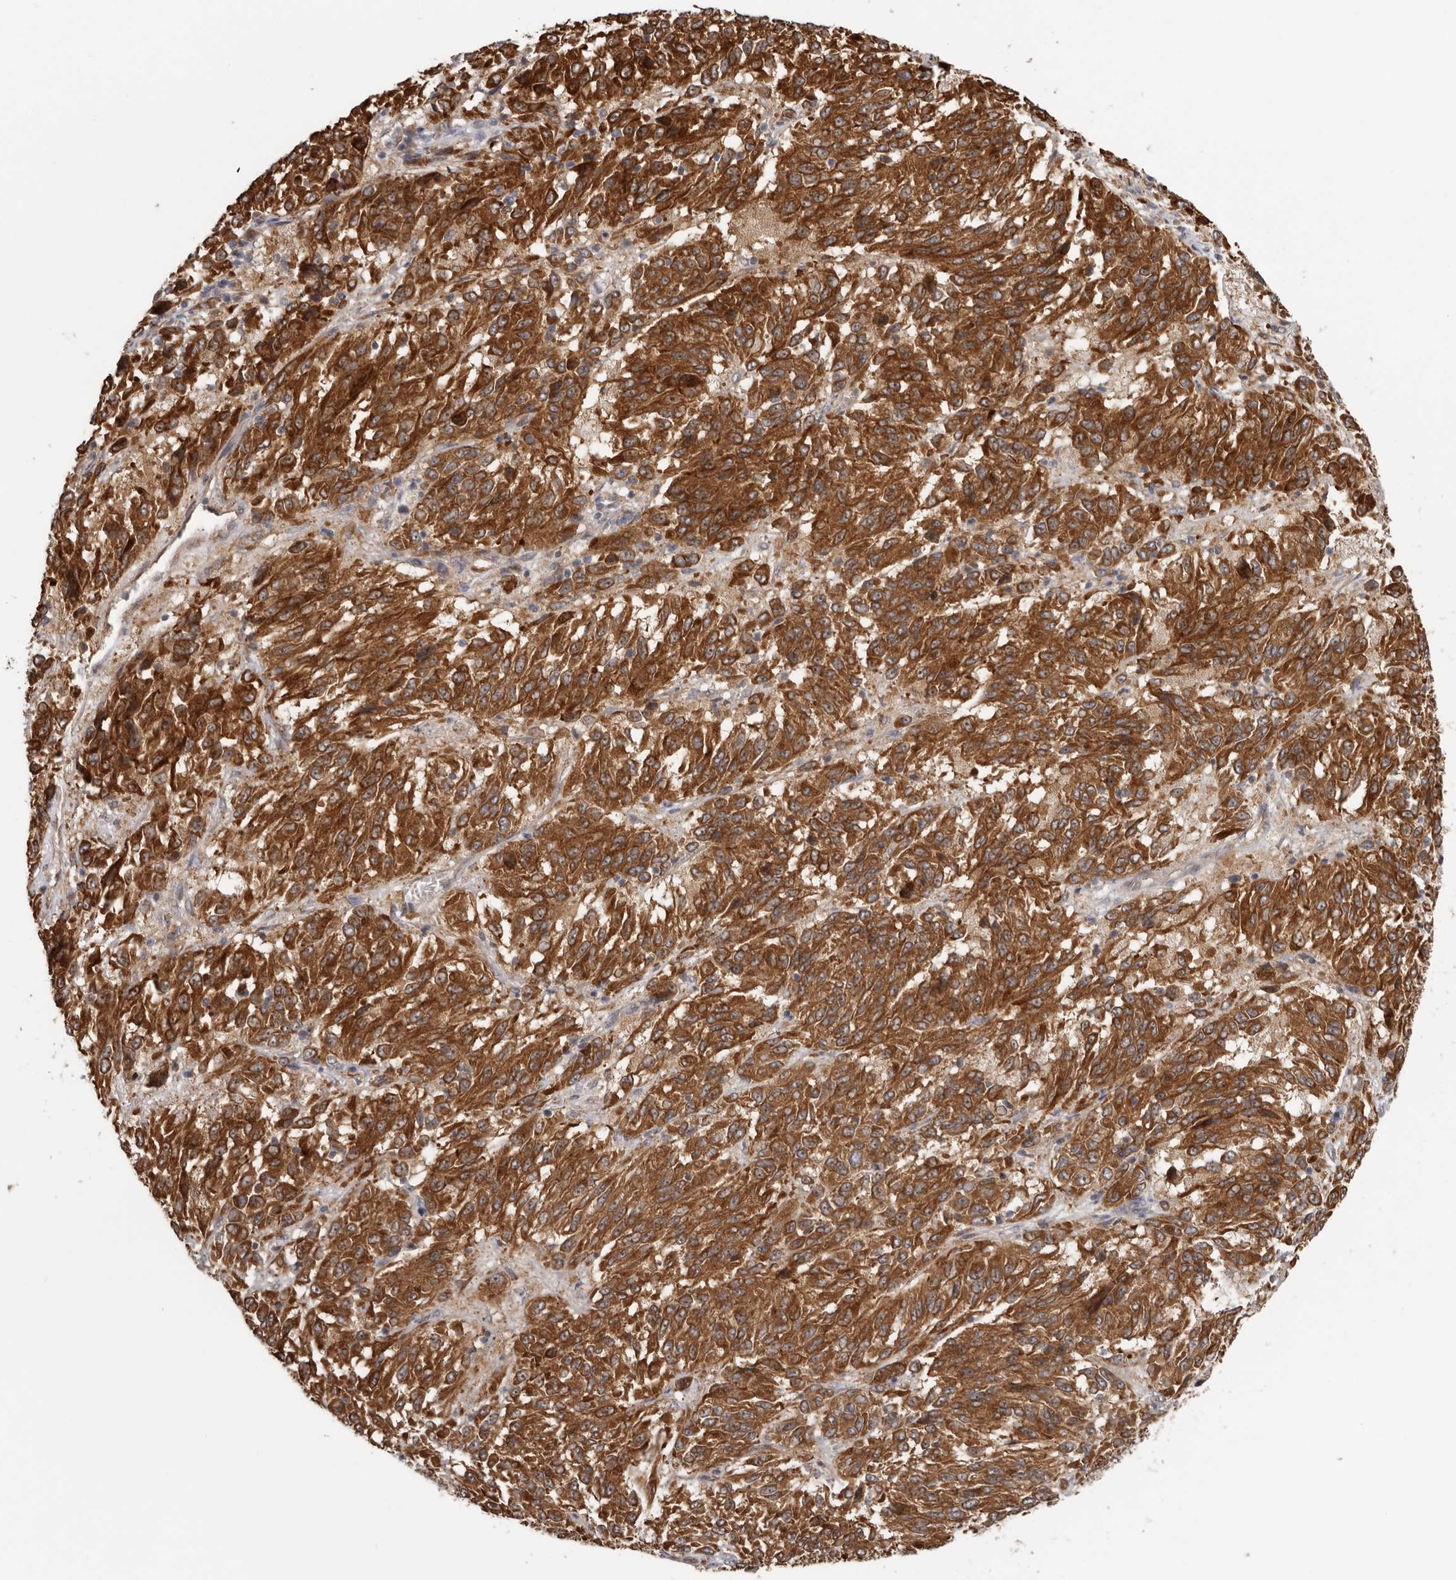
{"staining": {"intensity": "strong", "quantity": ">75%", "location": "cytoplasmic/membranous"}, "tissue": "melanoma", "cell_type": "Tumor cells", "image_type": "cancer", "snomed": [{"axis": "morphology", "description": "Malignant melanoma, Metastatic site"}, {"axis": "topography", "description": "Lung"}], "caption": "Immunohistochemical staining of human melanoma reveals high levels of strong cytoplasmic/membranous protein expression in approximately >75% of tumor cells.", "gene": "HINT3", "patient": {"sex": "male", "age": 64}}